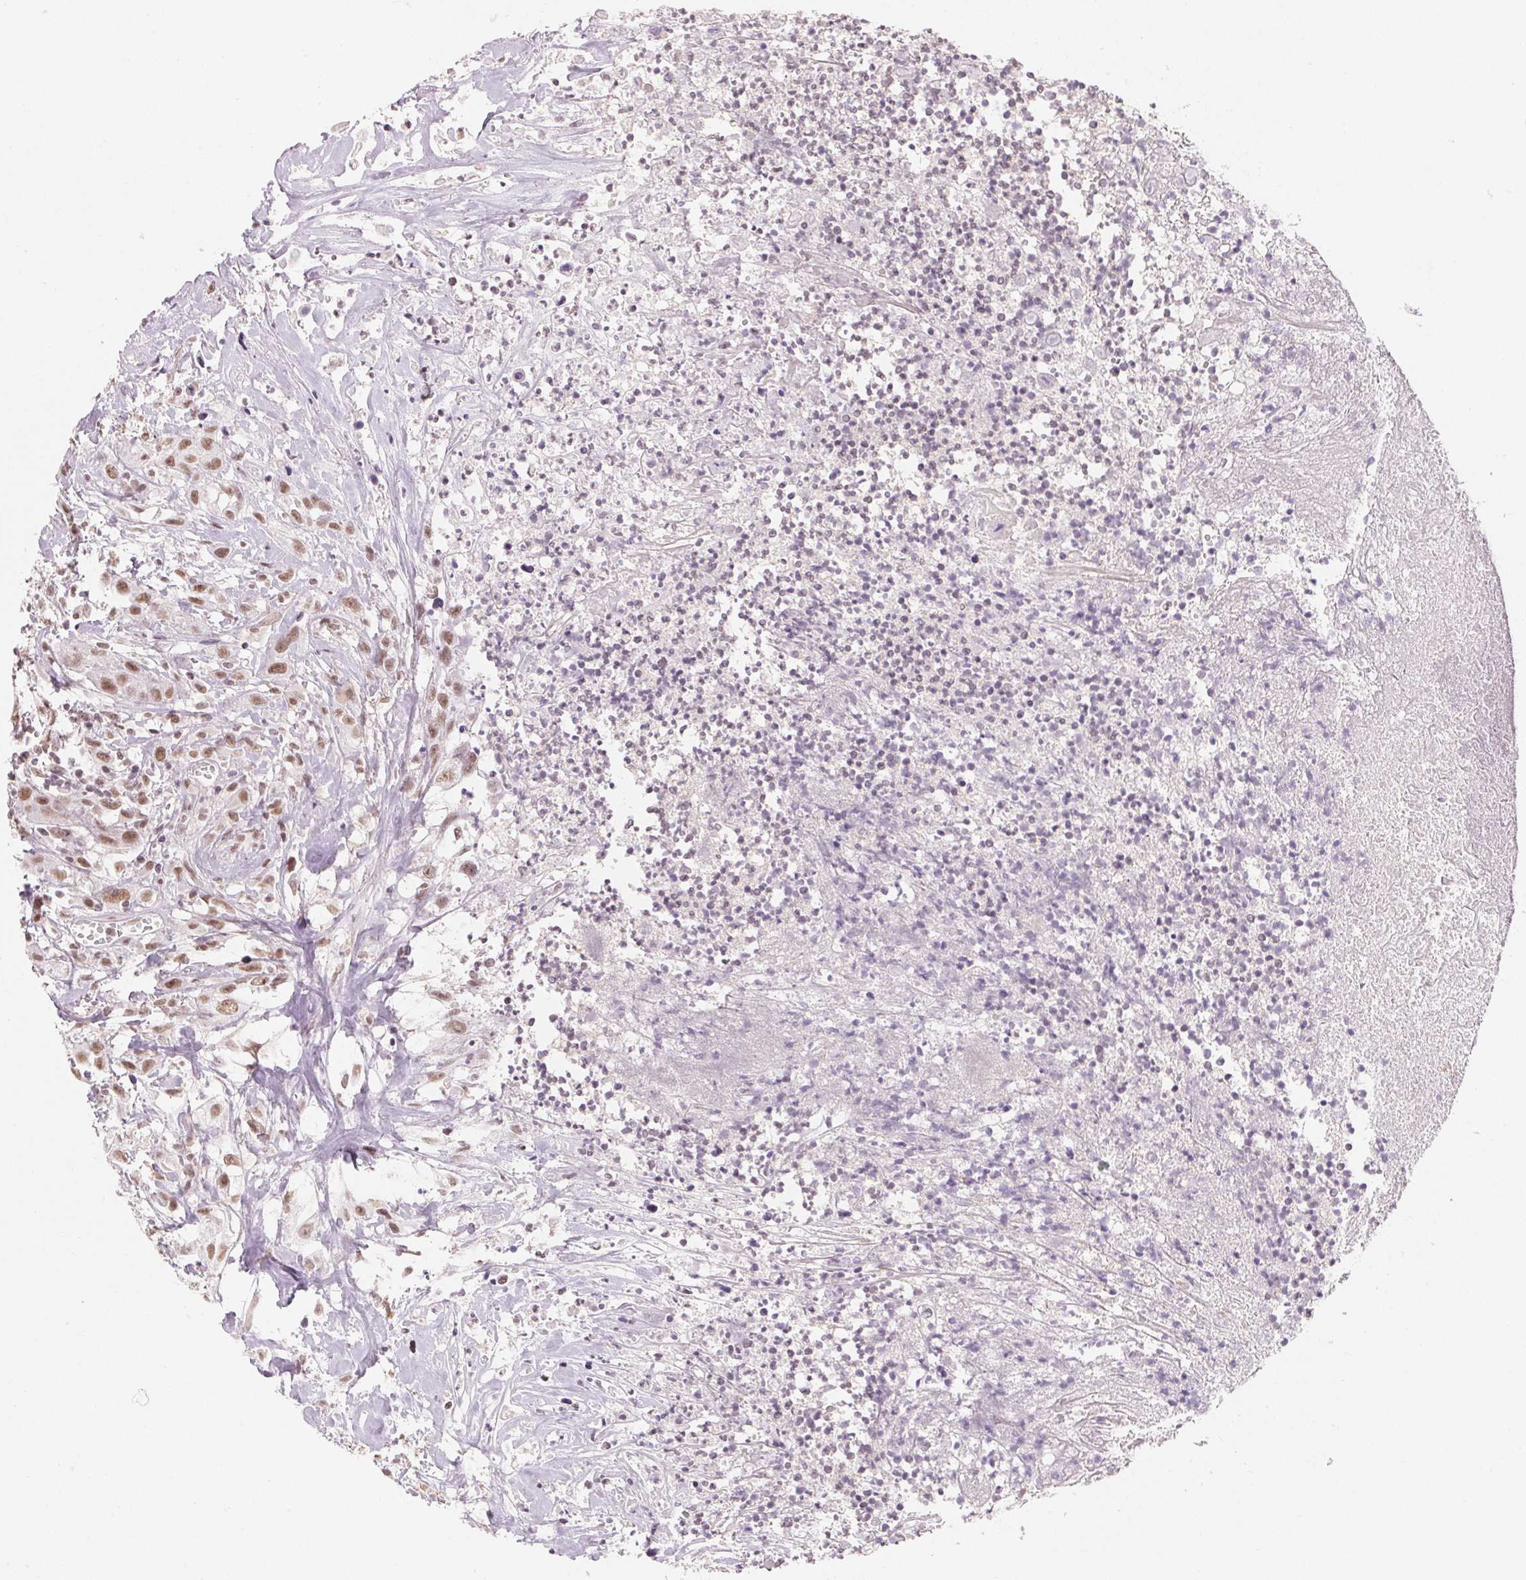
{"staining": {"intensity": "moderate", "quantity": ">75%", "location": "nuclear"}, "tissue": "head and neck cancer", "cell_type": "Tumor cells", "image_type": "cancer", "snomed": [{"axis": "morphology", "description": "Squamous cell carcinoma, NOS"}, {"axis": "topography", "description": "Head-Neck"}], "caption": "IHC staining of head and neck cancer (squamous cell carcinoma), which exhibits medium levels of moderate nuclear expression in about >75% of tumor cells indicating moderate nuclear protein staining. The staining was performed using DAB (3,3'-diaminobenzidine) (brown) for protein detection and nuclei were counterstained in hematoxylin (blue).", "gene": "NXF3", "patient": {"sex": "male", "age": 57}}